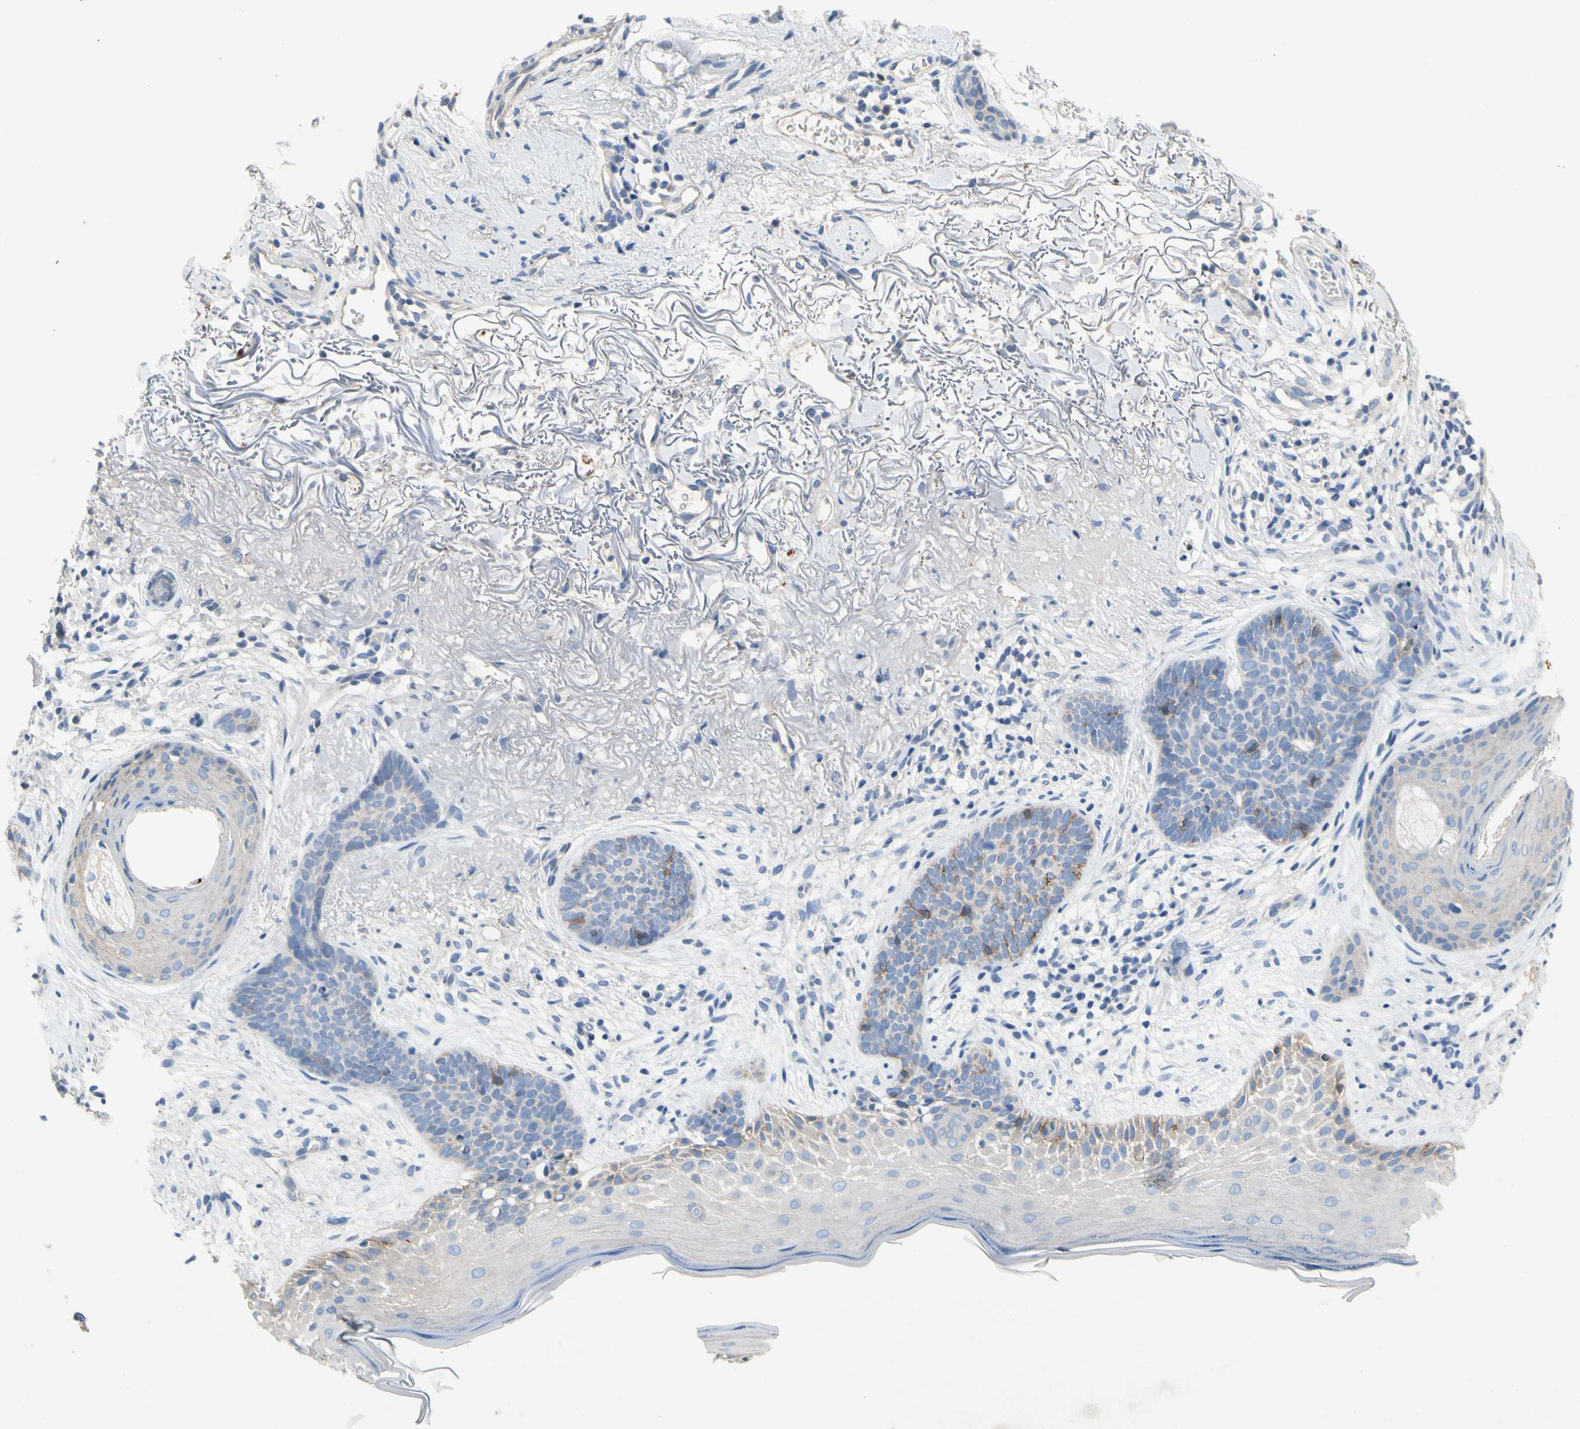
{"staining": {"intensity": "moderate", "quantity": "<25%", "location": "cytoplasmic/membranous"}, "tissue": "skin cancer", "cell_type": "Tumor cells", "image_type": "cancer", "snomed": [{"axis": "morphology", "description": "Normal tissue, NOS"}, {"axis": "morphology", "description": "Basal cell carcinoma"}, {"axis": "topography", "description": "Skin"}], "caption": "Basal cell carcinoma (skin) stained with a protein marker reveals moderate staining in tumor cells.", "gene": "CA14", "patient": {"sex": "female", "age": 70}}